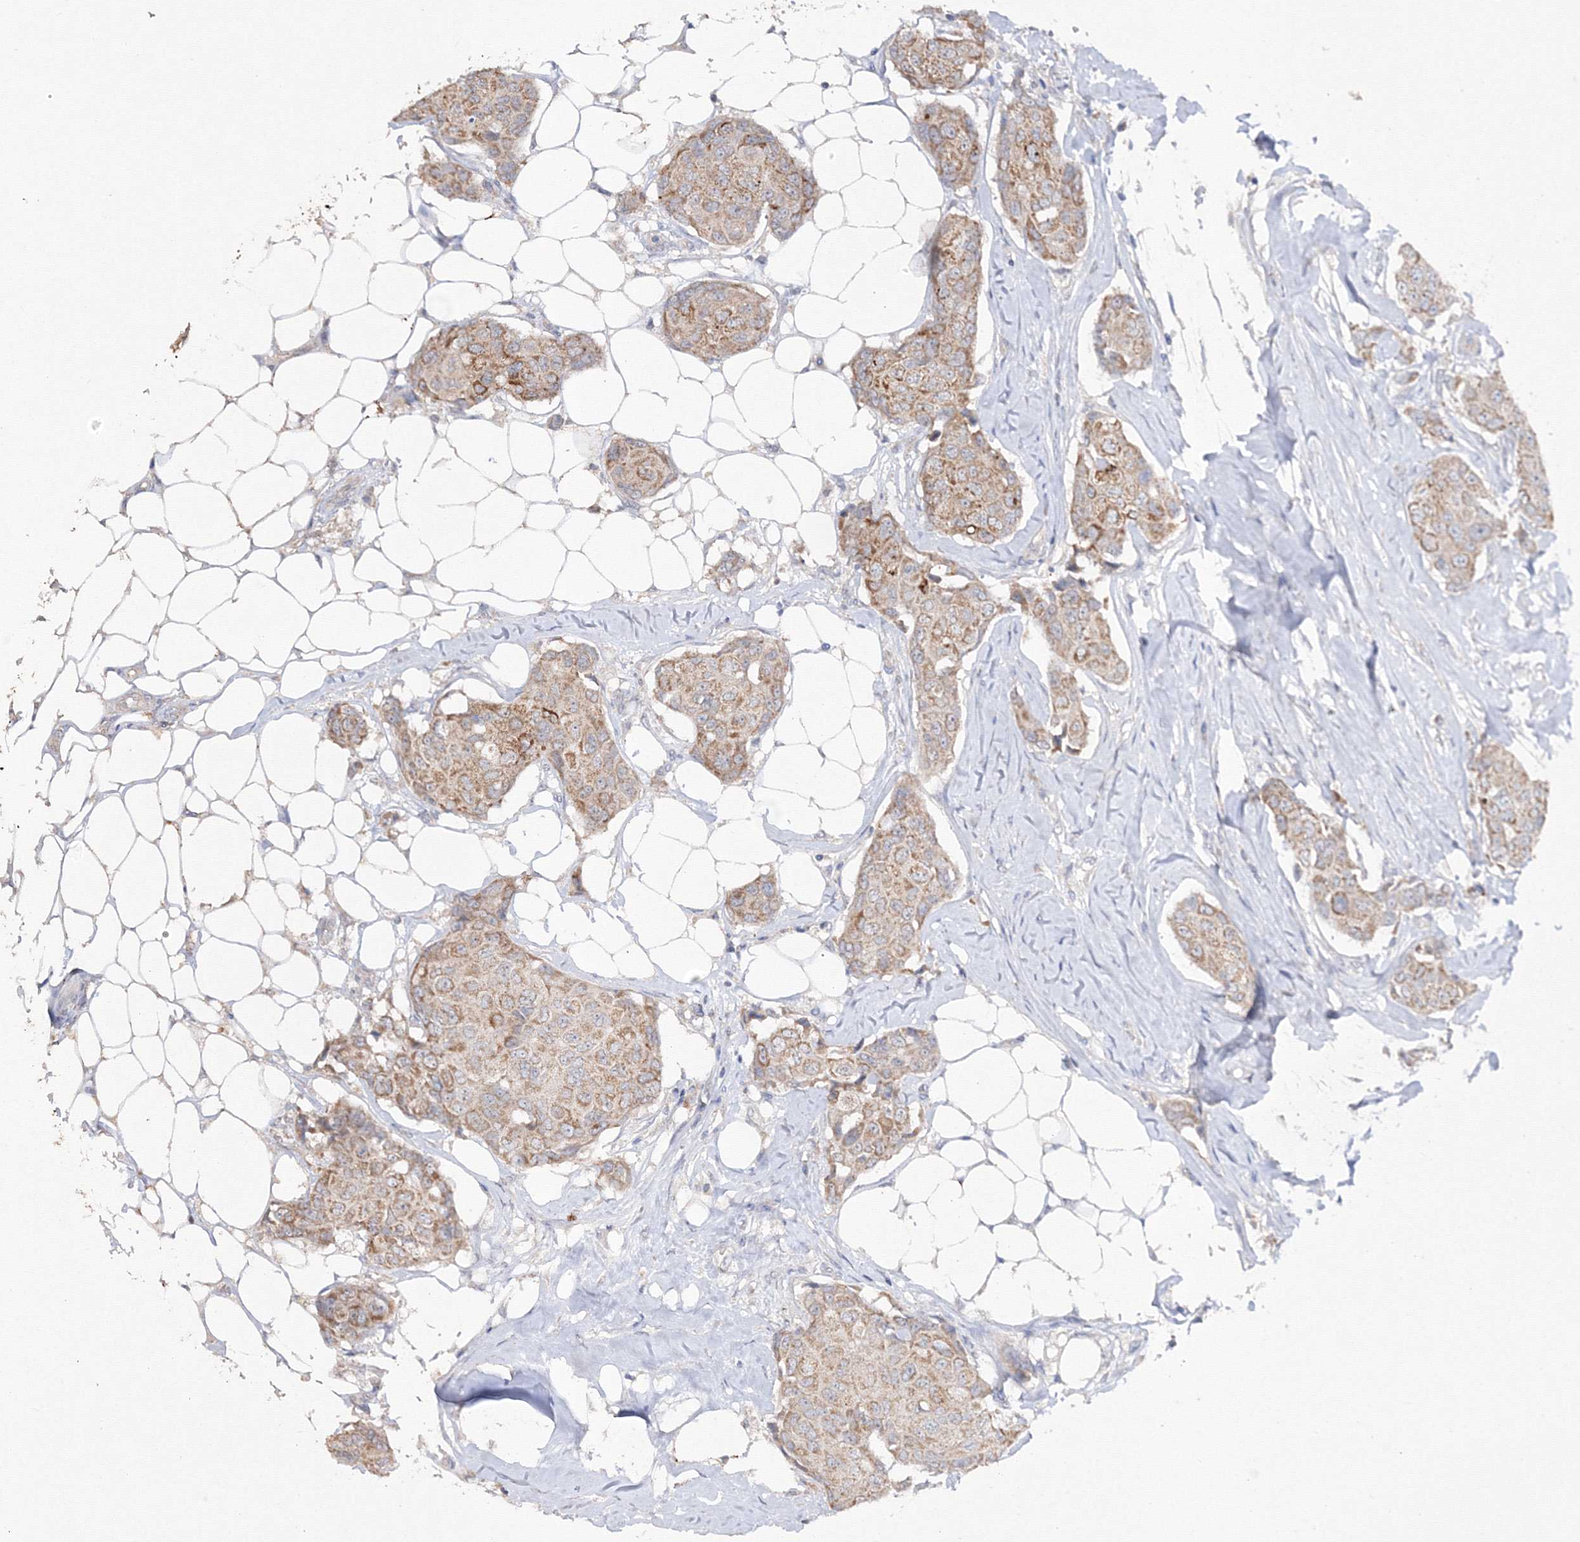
{"staining": {"intensity": "moderate", "quantity": ">75%", "location": "cytoplasmic/membranous"}, "tissue": "breast cancer", "cell_type": "Tumor cells", "image_type": "cancer", "snomed": [{"axis": "morphology", "description": "Duct carcinoma"}, {"axis": "topography", "description": "Breast"}], "caption": "IHC micrograph of human breast cancer stained for a protein (brown), which reveals medium levels of moderate cytoplasmic/membranous staining in about >75% of tumor cells.", "gene": "GRSF1", "patient": {"sex": "female", "age": 80}}